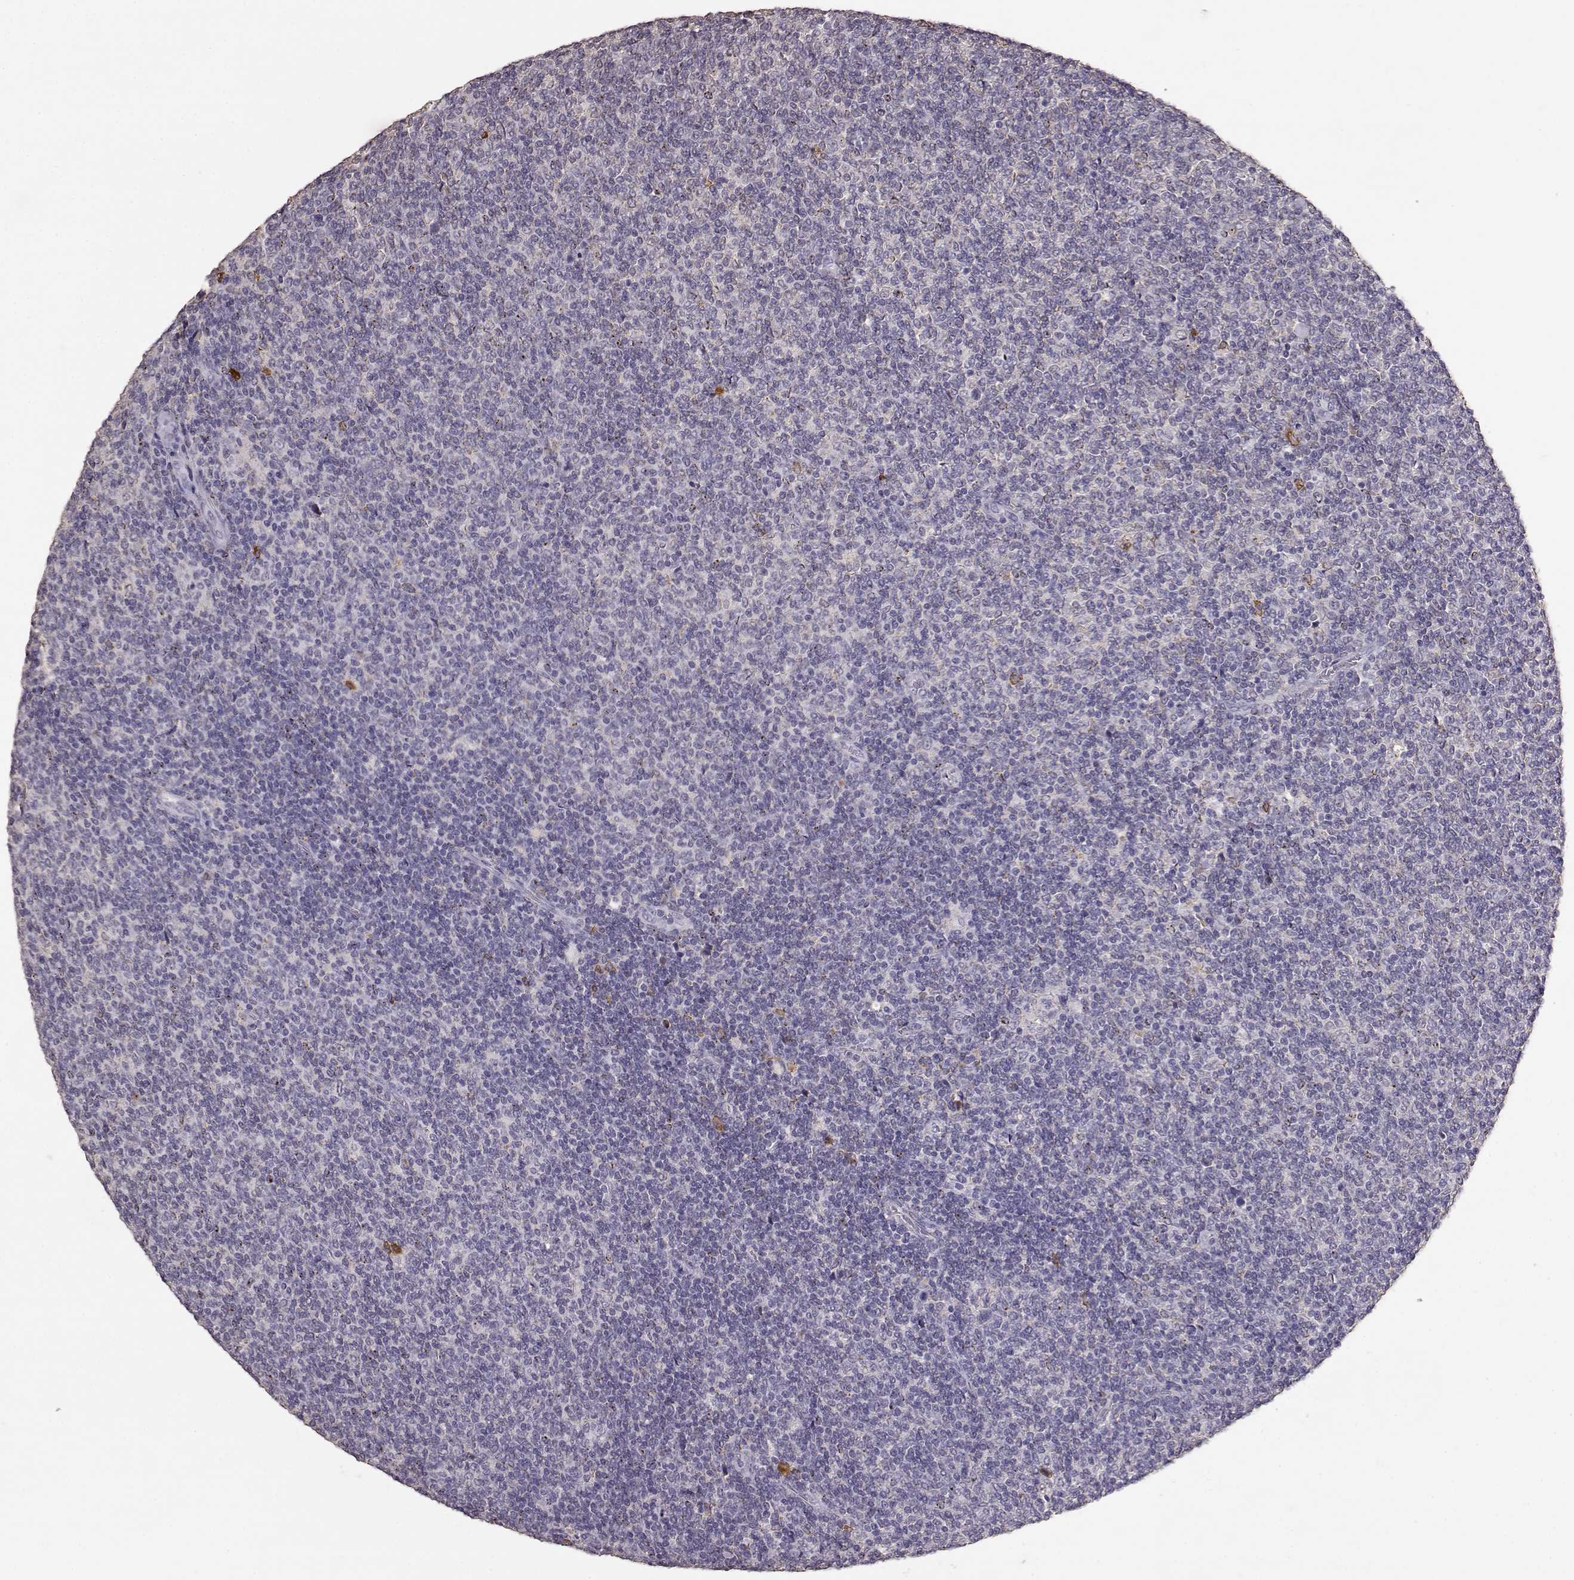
{"staining": {"intensity": "negative", "quantity": "none", "location": "none"}, "tissue": "lymphoma", "cell_type": "Tumor cells", "image_type": "cancer", "snomed": [{"axis": "morphology", "description": "Malignant lymphoma, non-Hodgkin's type, Low grade"}, {"axis": "topography", "description": "Lymph node"}], "caption": "High magnification brightfield microscopy of lymphoma stained with DAB (3,3'-diaminobenzidine) (brown) and counterstained with hematoxylin (blue): tumor cells show no significant positivity. (Stains: DAB IHC with hematoxylin counter stain, Microscopy: brightfield microscopy at high magnification).", "gene": "GABRG3", "patient": {"sex": "male", "age": 52}}